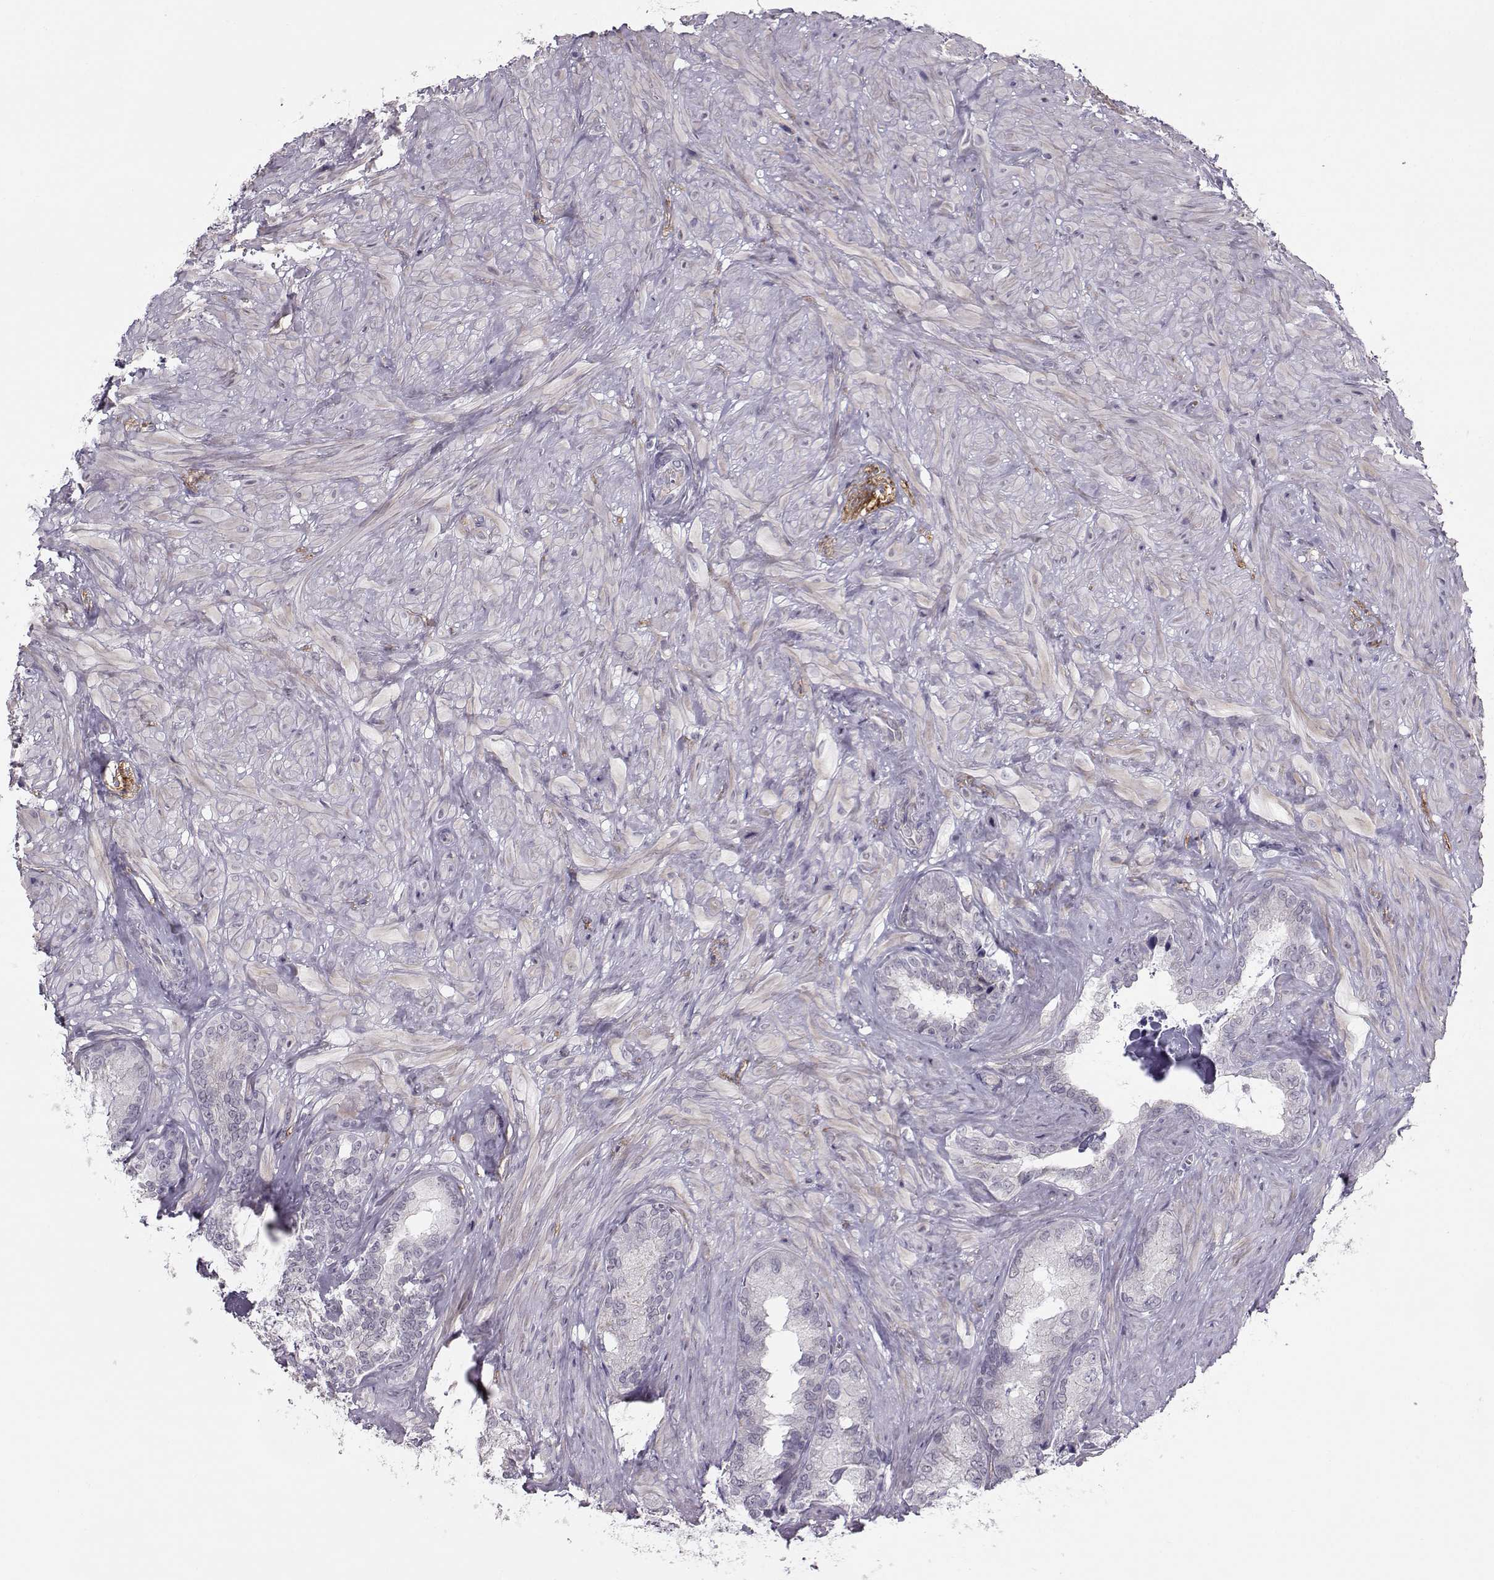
{"staining": {"intensity": "weak", "quantity": "<25%", "location": "cytoplasmic/membranous"}, "tissue": "seminal vesicle", "cell_type": "Glandular cells", "image_type": "normal", "snomed": [{"axis": "morphology", "description": "Normal tissue, NOS"}, {"axis": "topography", "description": "Seminal veicle"}], "caption": "This is an IHC micrograph of normal seminal vesicle. There is no staining in glandular cells.", "gene": "MAST1", "patient": {"sex": "male", "age": 72}}